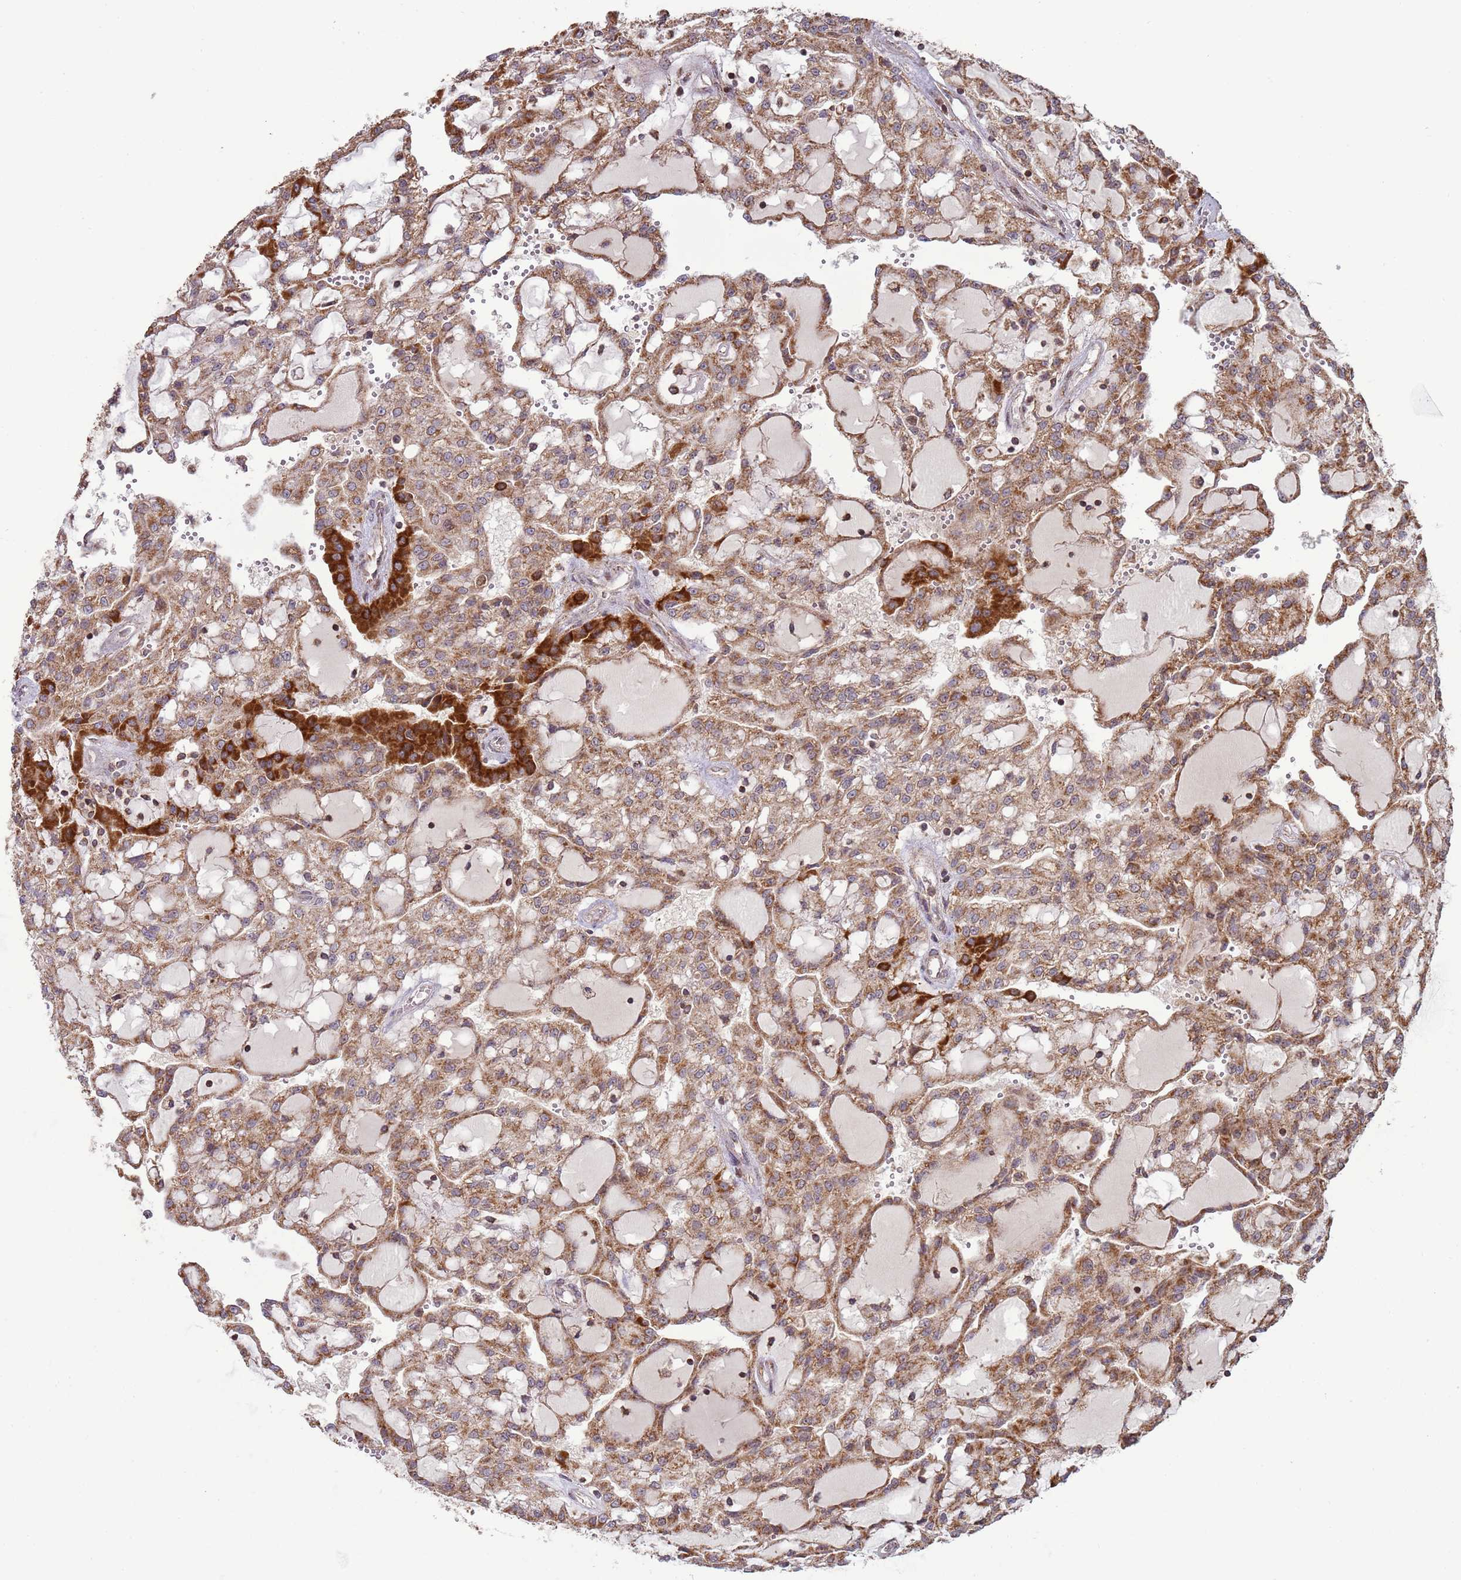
{"staining": {"intensity": "strong", "quantity": "25%-75%", "location": "cytoplasmic/membranous"}, "tissue": "renal cancer", "cell_type": "Tumor cells", "image_type": "cancer", "snomed": [{"axis": "morphology", "description": "Adenocarcinoma, NOS"}, {"axis": "topography", "description": "Kidney"}], "caption": "This is an image of immunohistochemistry (IHC) staining of renal cancer, which shows strong positivity in the cytoplasmic/membranous of tumor cells.", "gene": "RCOR2", "patient": {"sex": "male", "age": 63}}